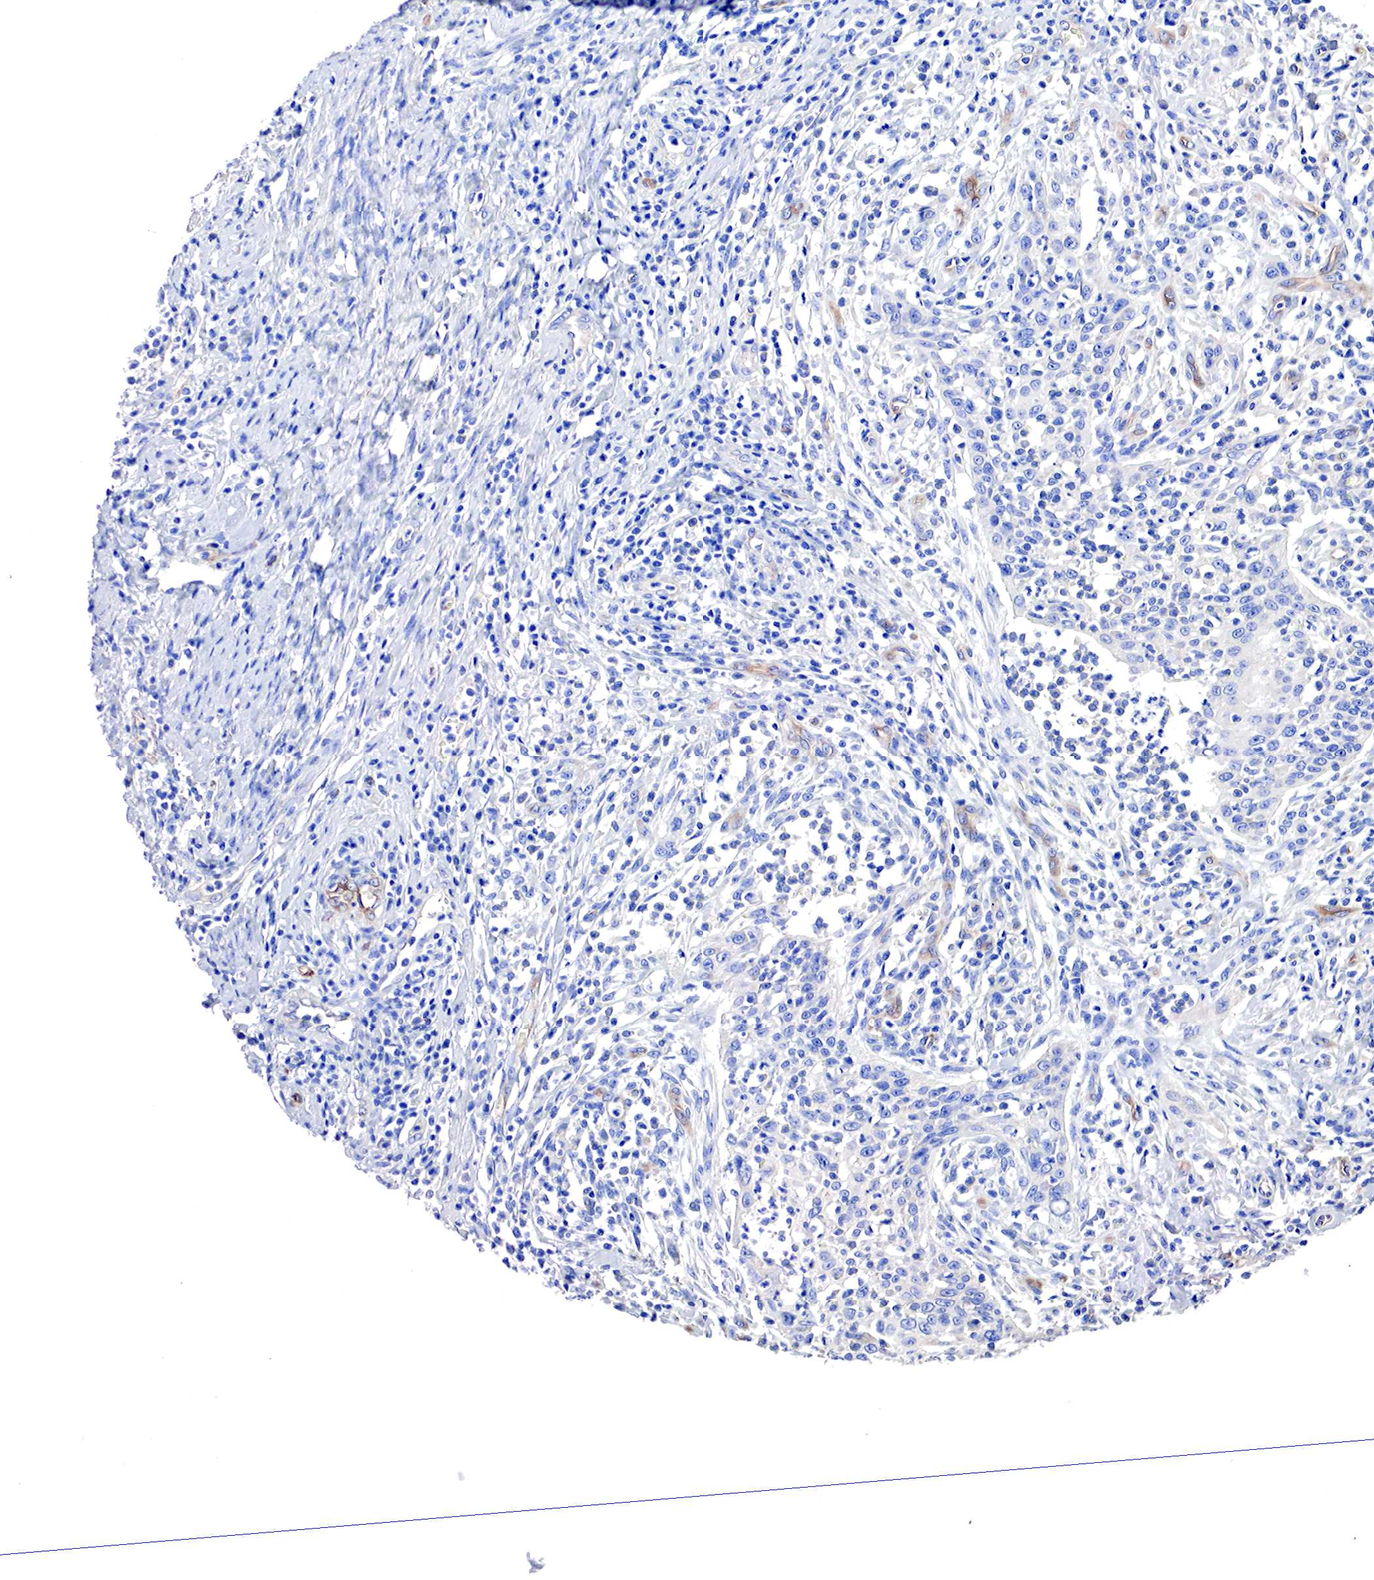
{"staining": {"intensity": "negative", "quantity": "none", "location": "none"}, "tissue": "cervical cancer", "cell_type": "Tumor cells", "image_type": "cancer", "snomed": [{"axis": "morphology", "description": "Squamous cell carcinoma, NOS"}, {"axis": "topography", "description": "Cervix"}], "caption": "Human cervical squamous cell carcinoma stained for a protein using IHC exhibits no positivity in tumor cells.", "gene": "RDX", "patient": {"sex": "female", "age": 41}}